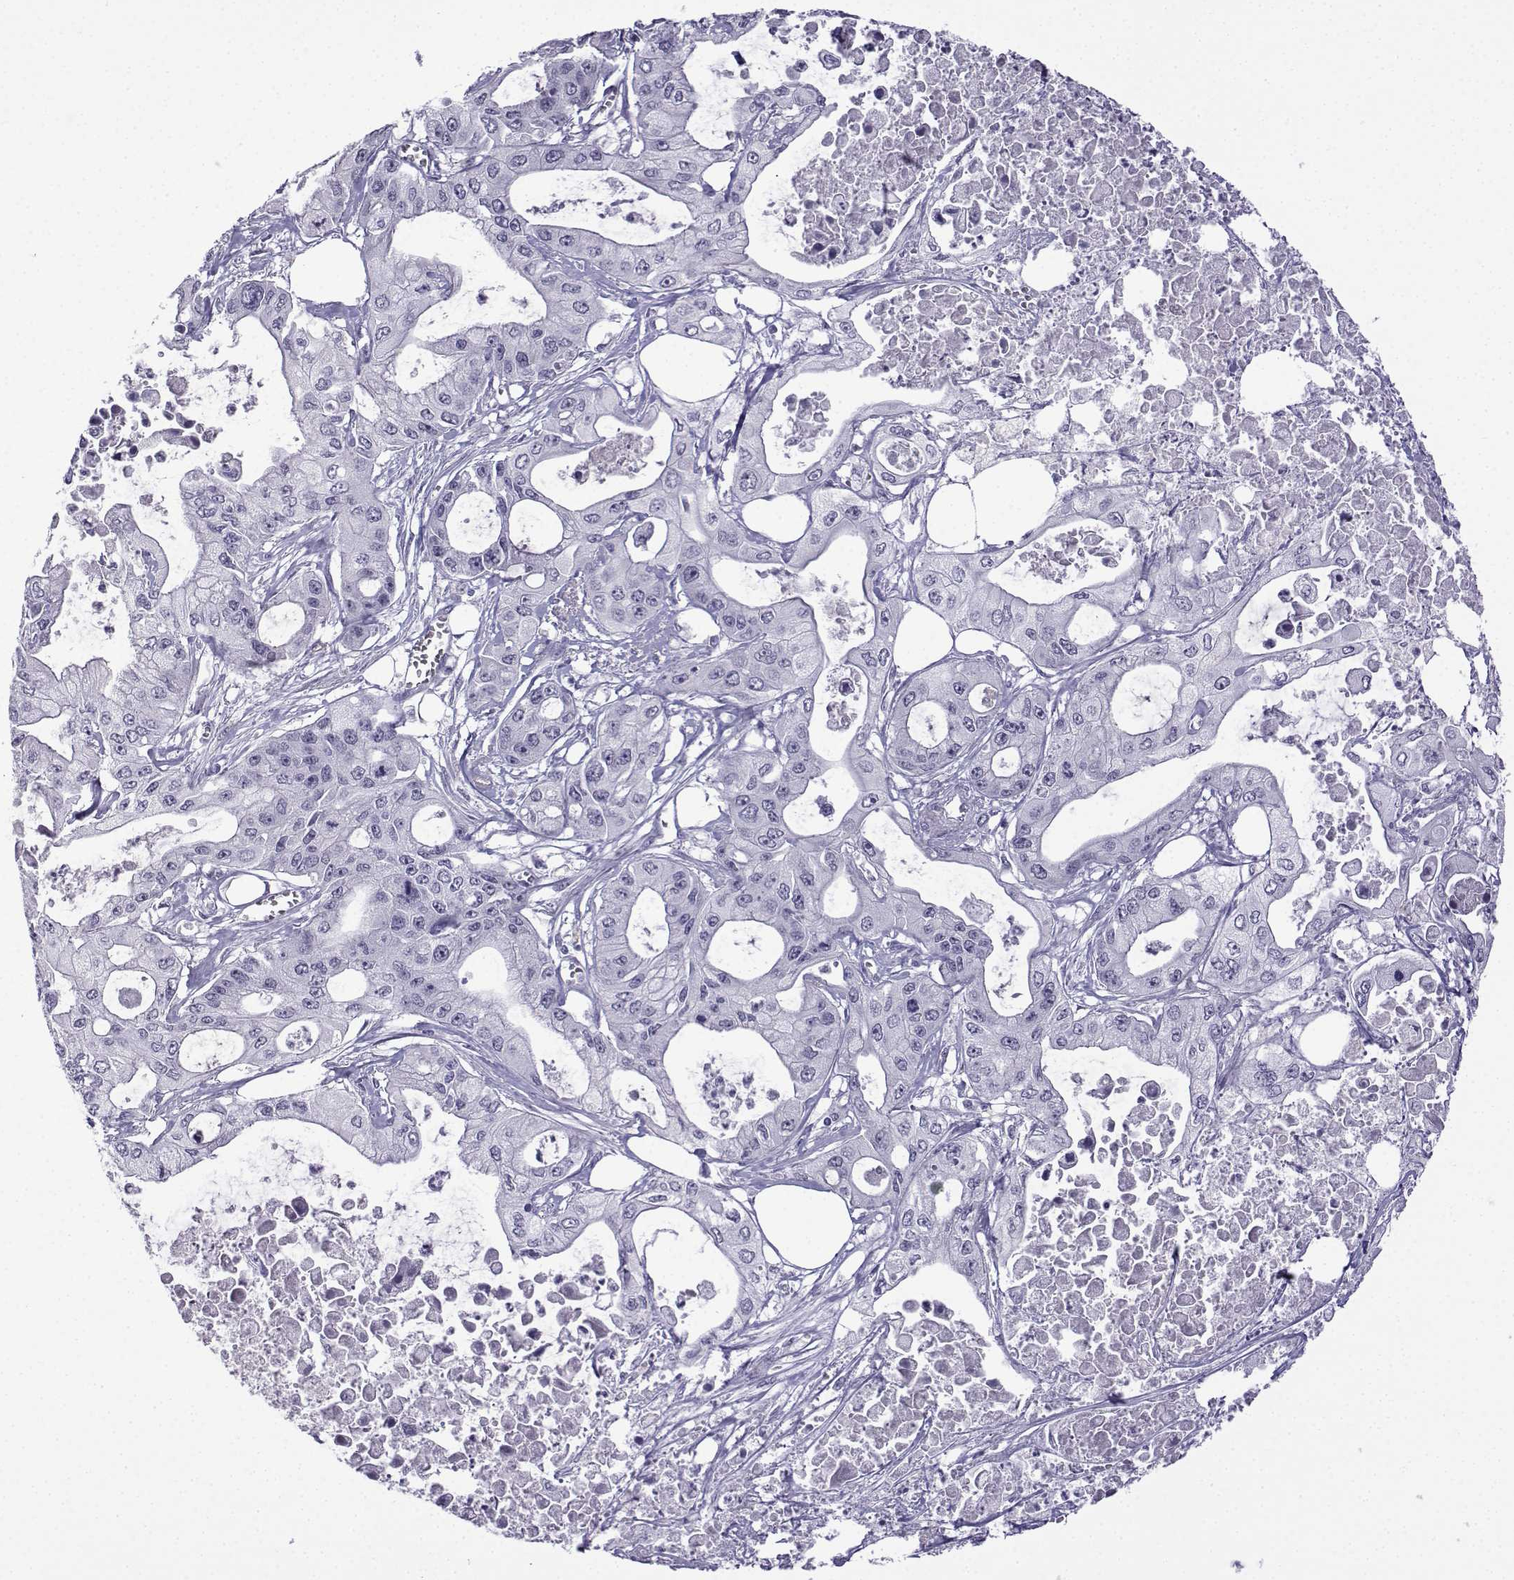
{"staining": {"intensity": "negative", "quantity": "none", "location": "none"}, "tissue": "pancreatic cancer", "cell_type": "Tumor cells", "image_type": "cancer", "snomed": [{"axis": "morphology", "description": "Adenocarcinoma, NOS"}, {"axis": "topography", "description": "Pancreas"}], "caption": "Immunohistochemical staining of pancreatic cancer (adenocarcinoma) exhibits no significant staining in tumor cells. Nuclei are stained in blue.", "gene": "MRGBP", "patient": {"sex": "male", "age": 70}}